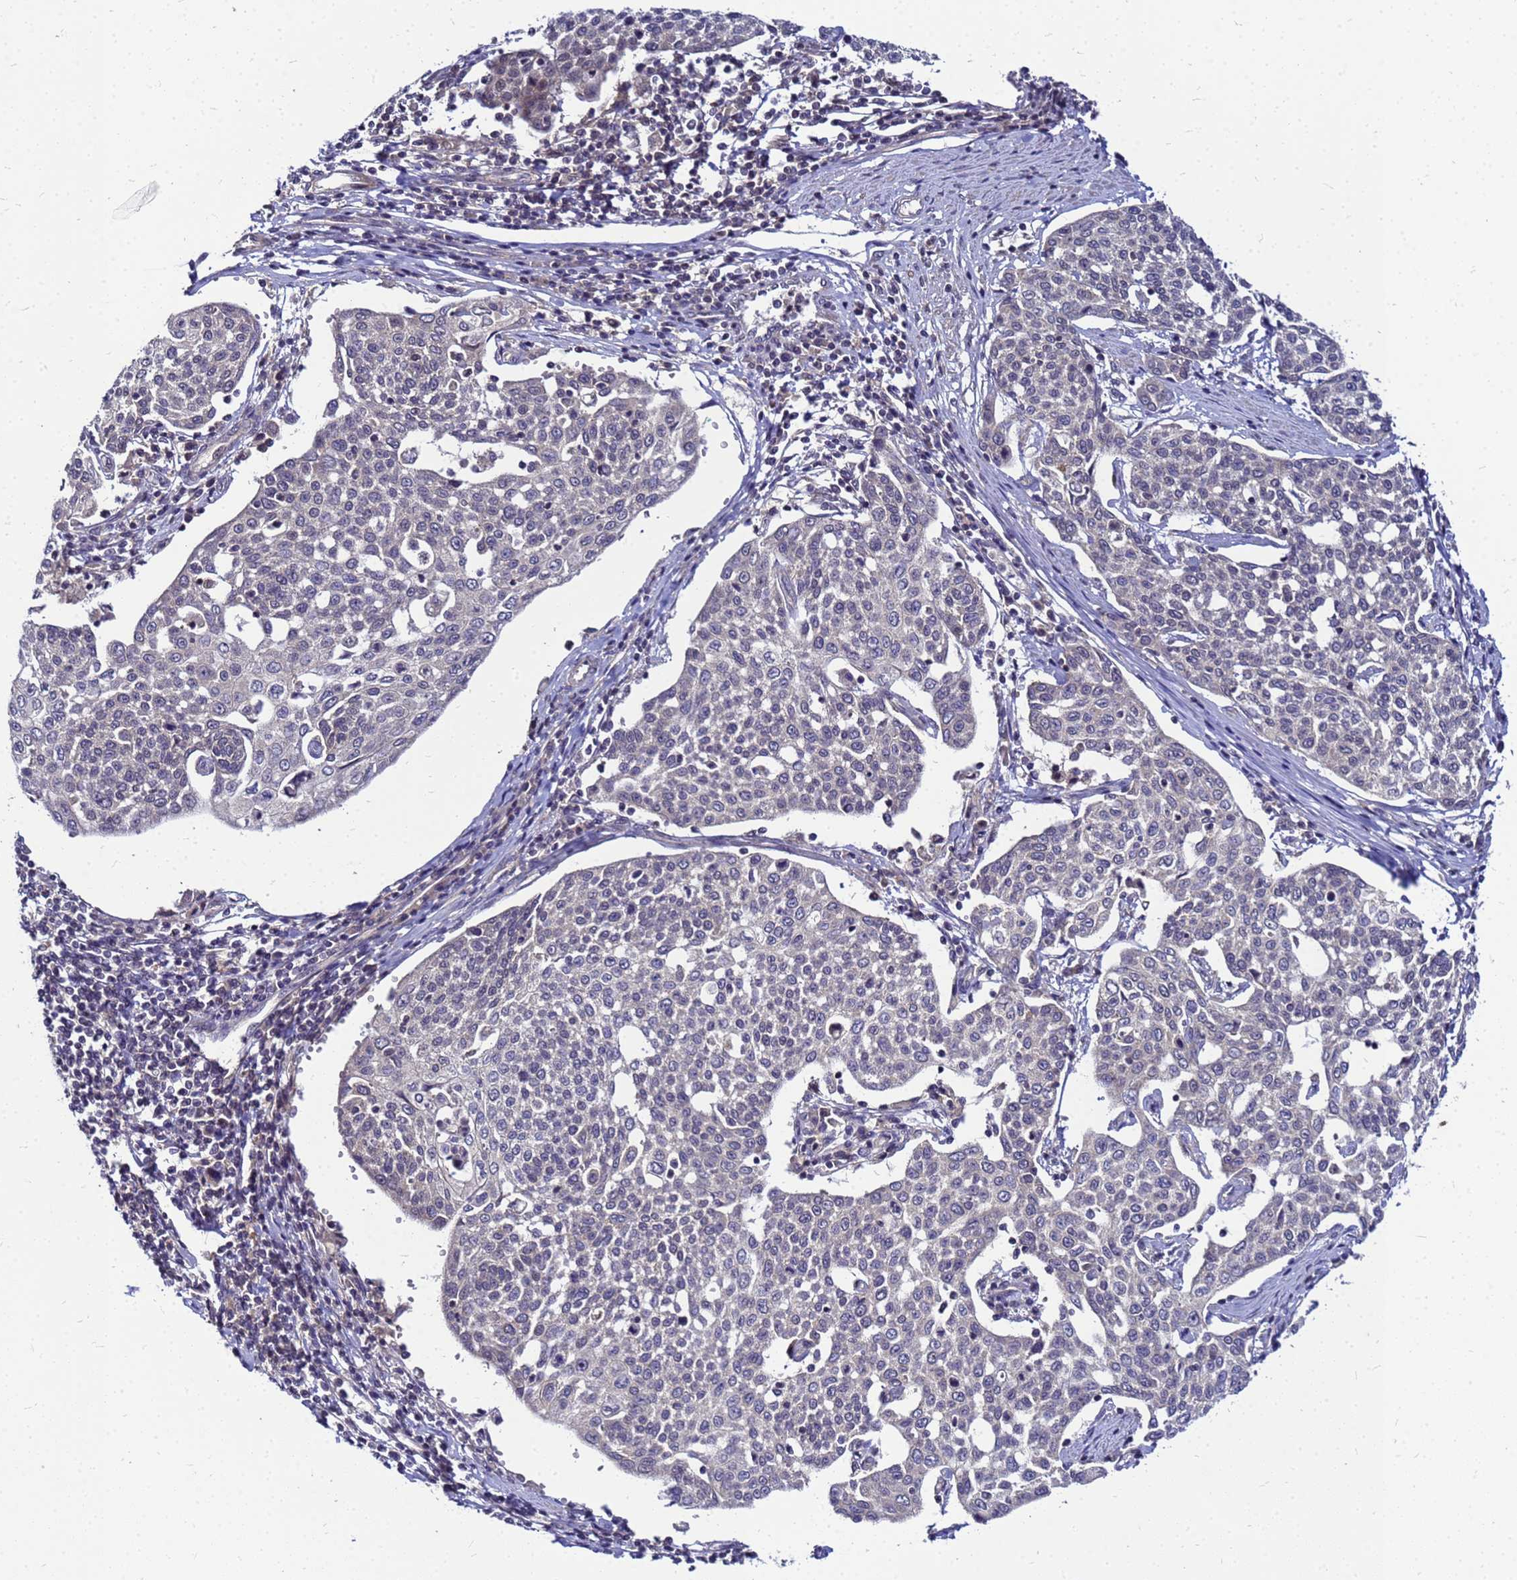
{"staining": {"intensity": "negative", "quantity": "none", "location": "none"}, "tissue": "cervical cancer", "cell_type": "Tumor cells", "image_type": "cancer", "snomed": [{"axis": "morphology", "description": "Squamous cell carcinoma, NOS"}, {"axis": "topography", "description": "Cervix"}], "caption": "The IHC image has no significant staining in tumor cells of cervical cancer tissue.", "gene": "SAT1", "patient": {"sex": "female", "age": 34}}